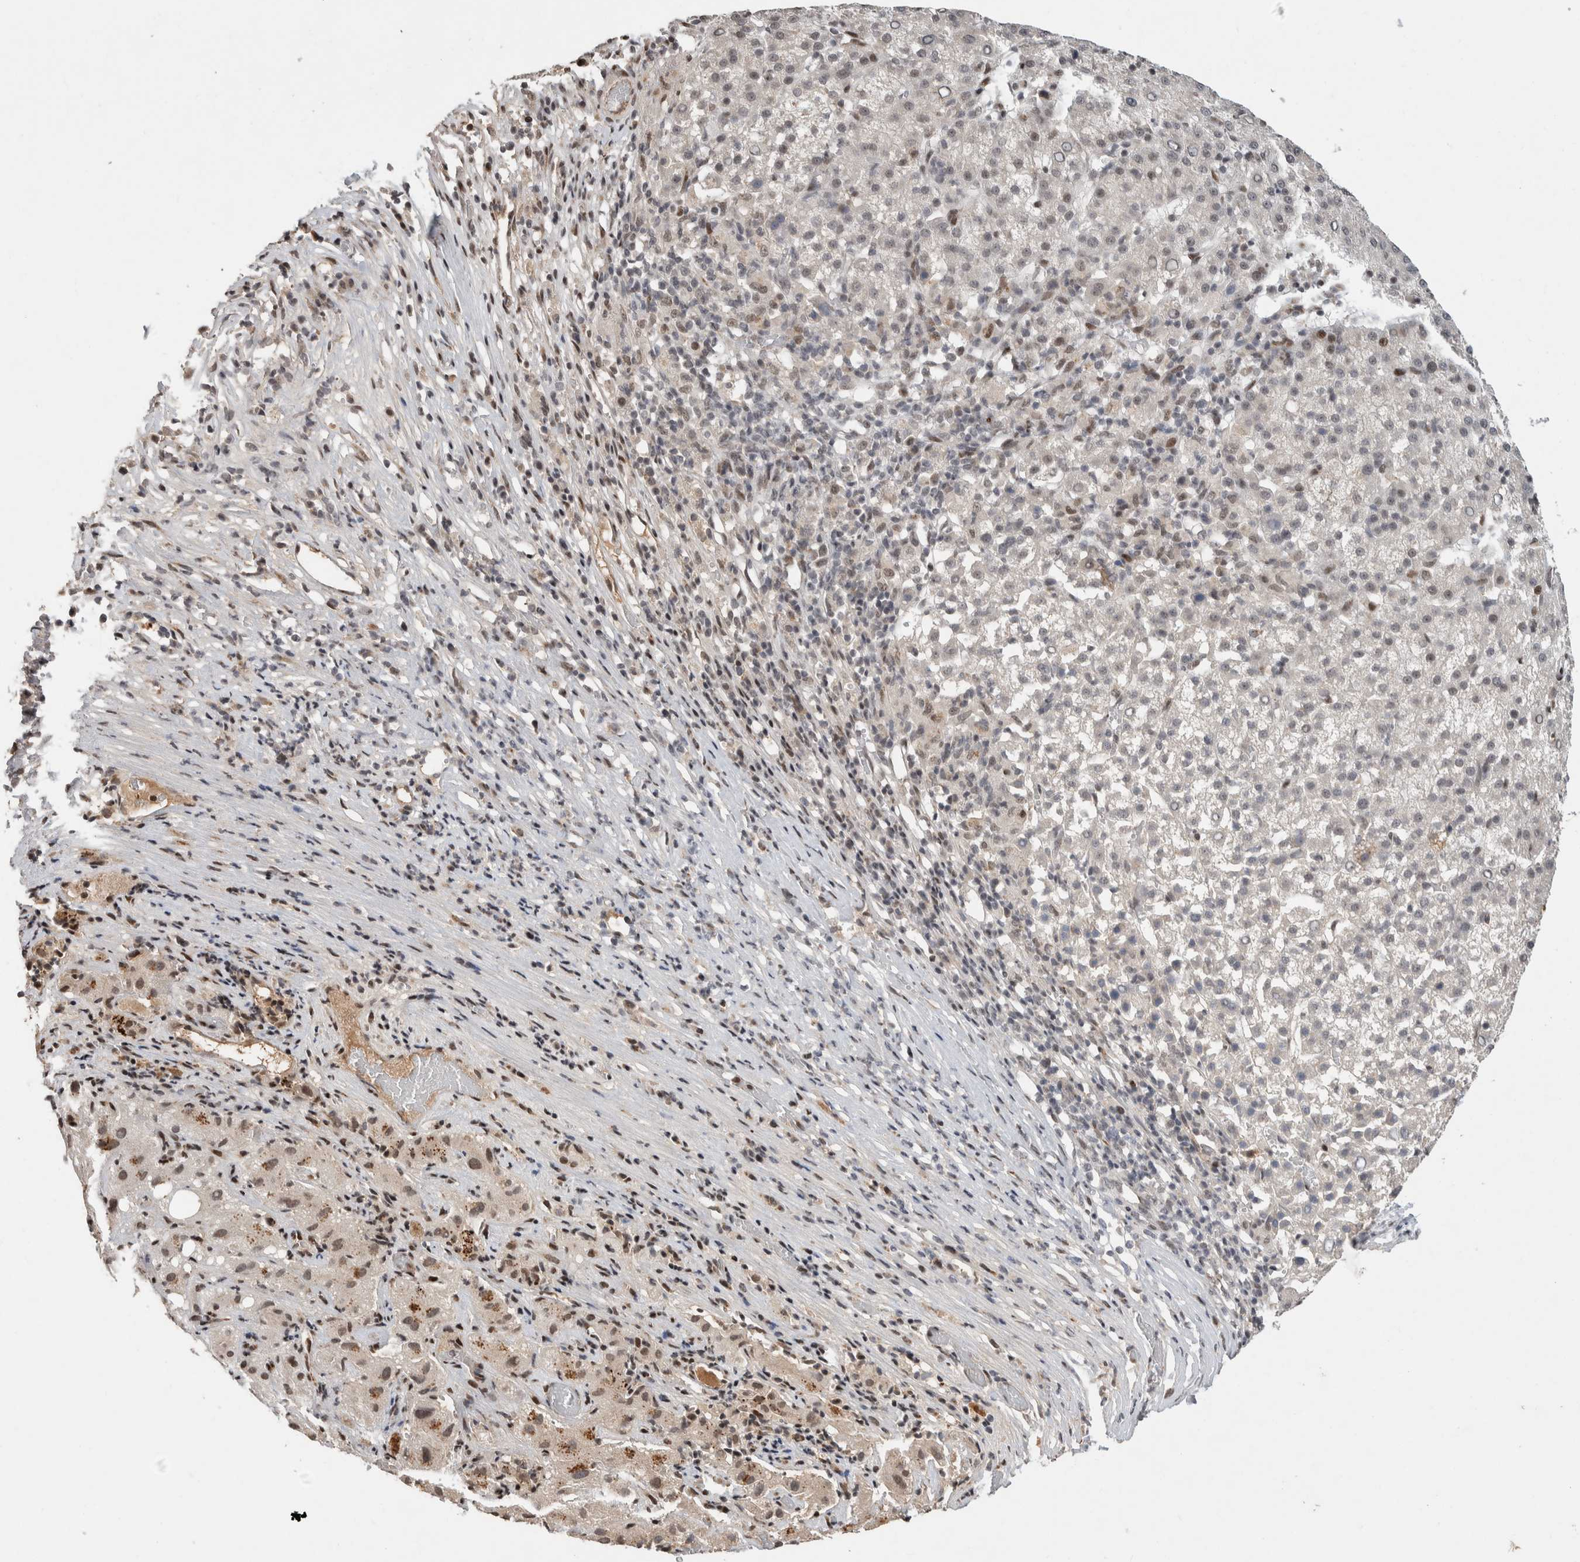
{"staining": {"intensity": "moderate", "quantity": "<25%", "location": "nuclear"}, "tissue": "liver cancer", "cell_type": "Tumor cells", "image_type": "cancer", "snomed": [{"axis": "morphology", "description": "Carcinoma, Hepatocellular, NOS"}, {"axis": "topography", "description": "Liver"}], "caption": "This histopathology image demonstrates immunohistochemistry (IHC) staining of liver cancer (hepatocellular carcinoma), with low moderate nuclear staining in about <25% of tumor cells.", "gene": "ZNF521", "patient": {"sex": "female", "age": 58}}